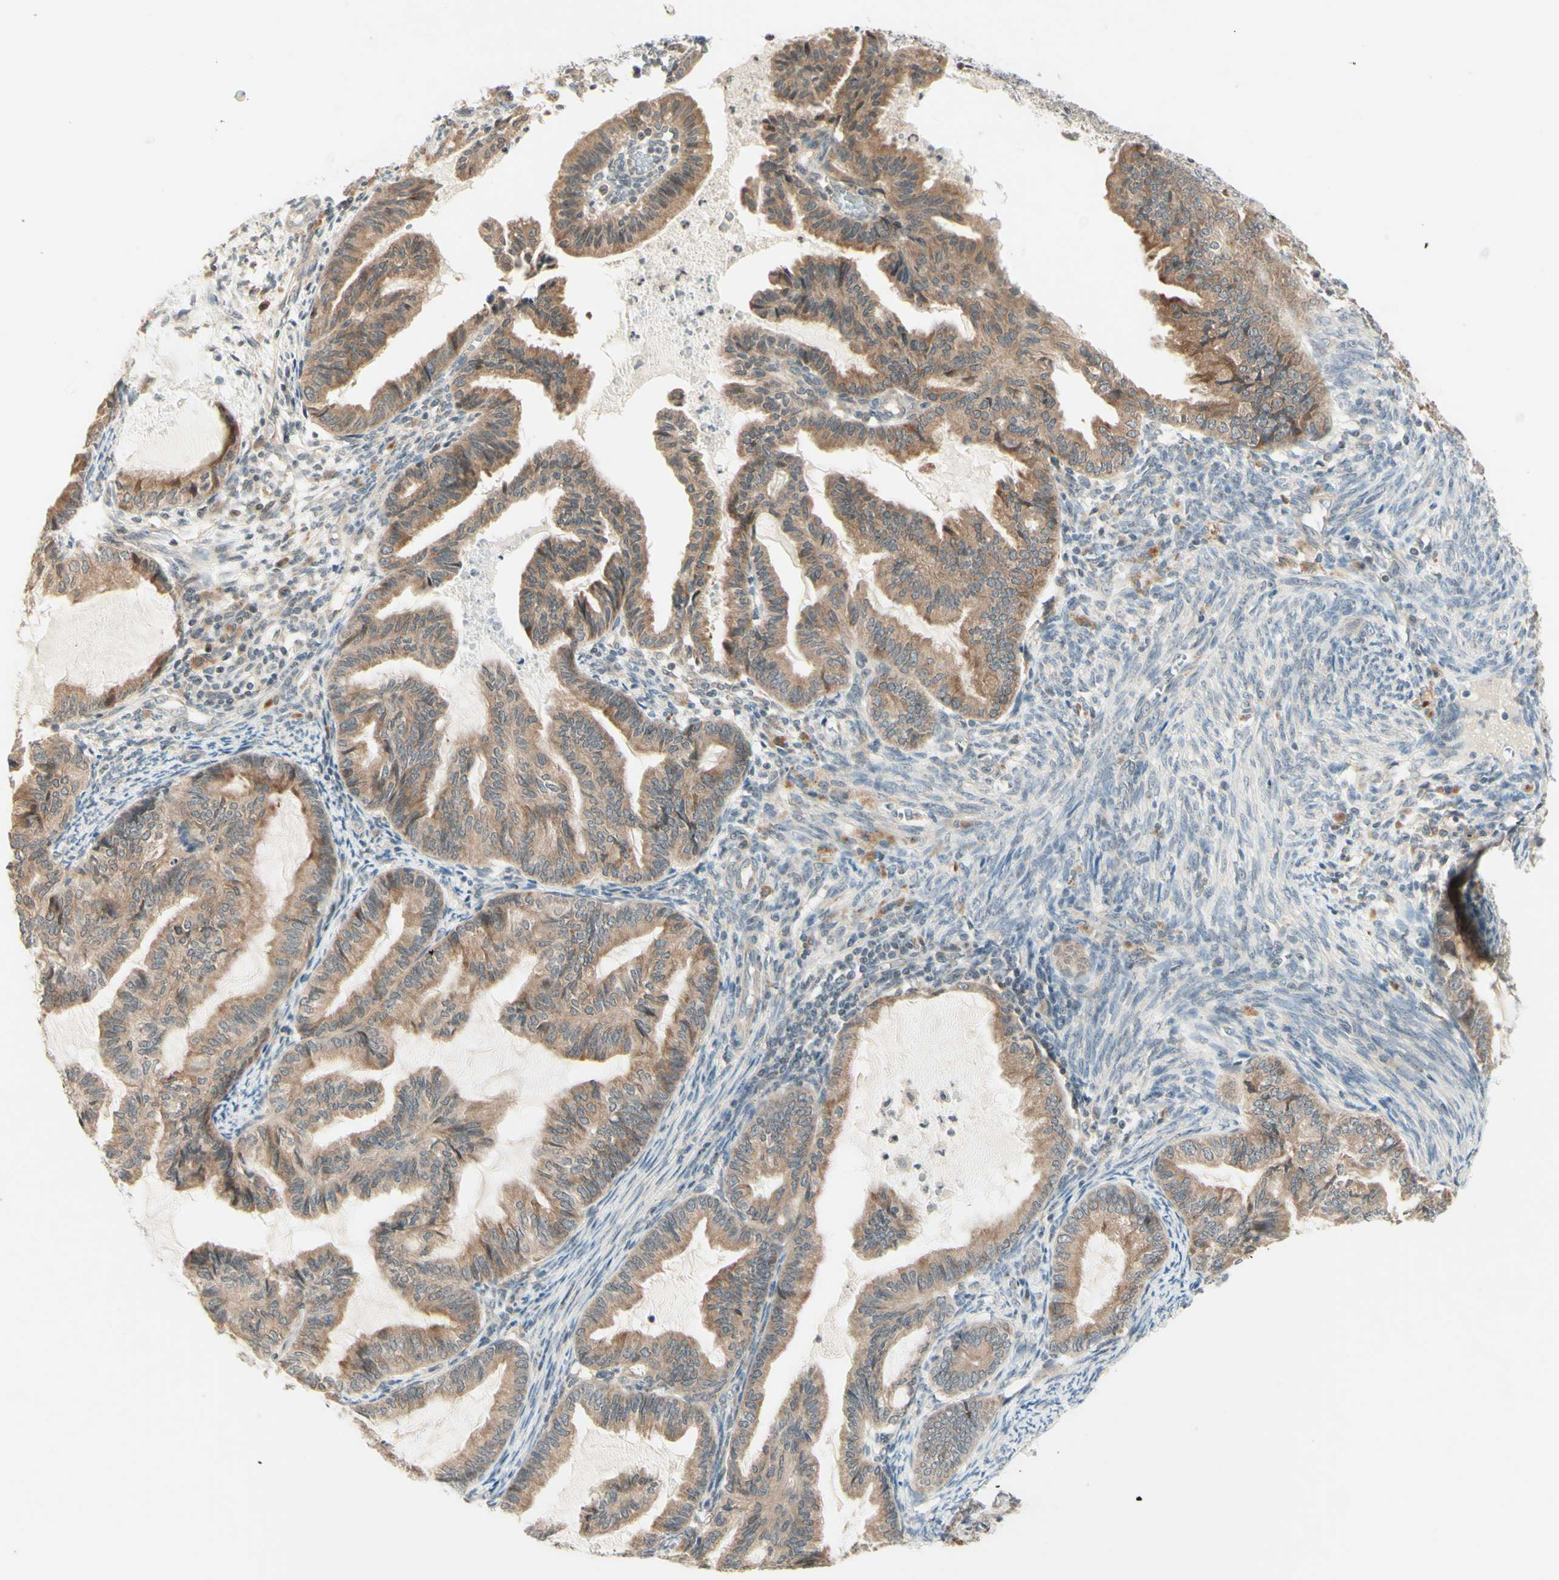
{"staining": {"intensity": "moderate", "quantity": ">75%", "location": "cytoplasmic/membranous"}, "tissue": "cervical cancer", "cell_type": "Tumor cells", "image_type": "cancer", "snomed": [{"axis": "morphology", "description": "Normal tissue, NOS"}, {"axis": "morphology", "description": "Adenocarcinoma, NOS"}, {"axis": "topography", "description": "Cervix"}, {"axis": "topography", "description": "Endometrium"}], "caption": "Adenocarcinoma (cervical) stained with DAB (3,3'-diaminobenzidine) immunohistochemistry demonstrates medium levels of moderate cytoplasmic/membranous staining in about >75% of tumor cells.", "gene": "ZW10", "patient": {"sex": "female", "age": 86}}